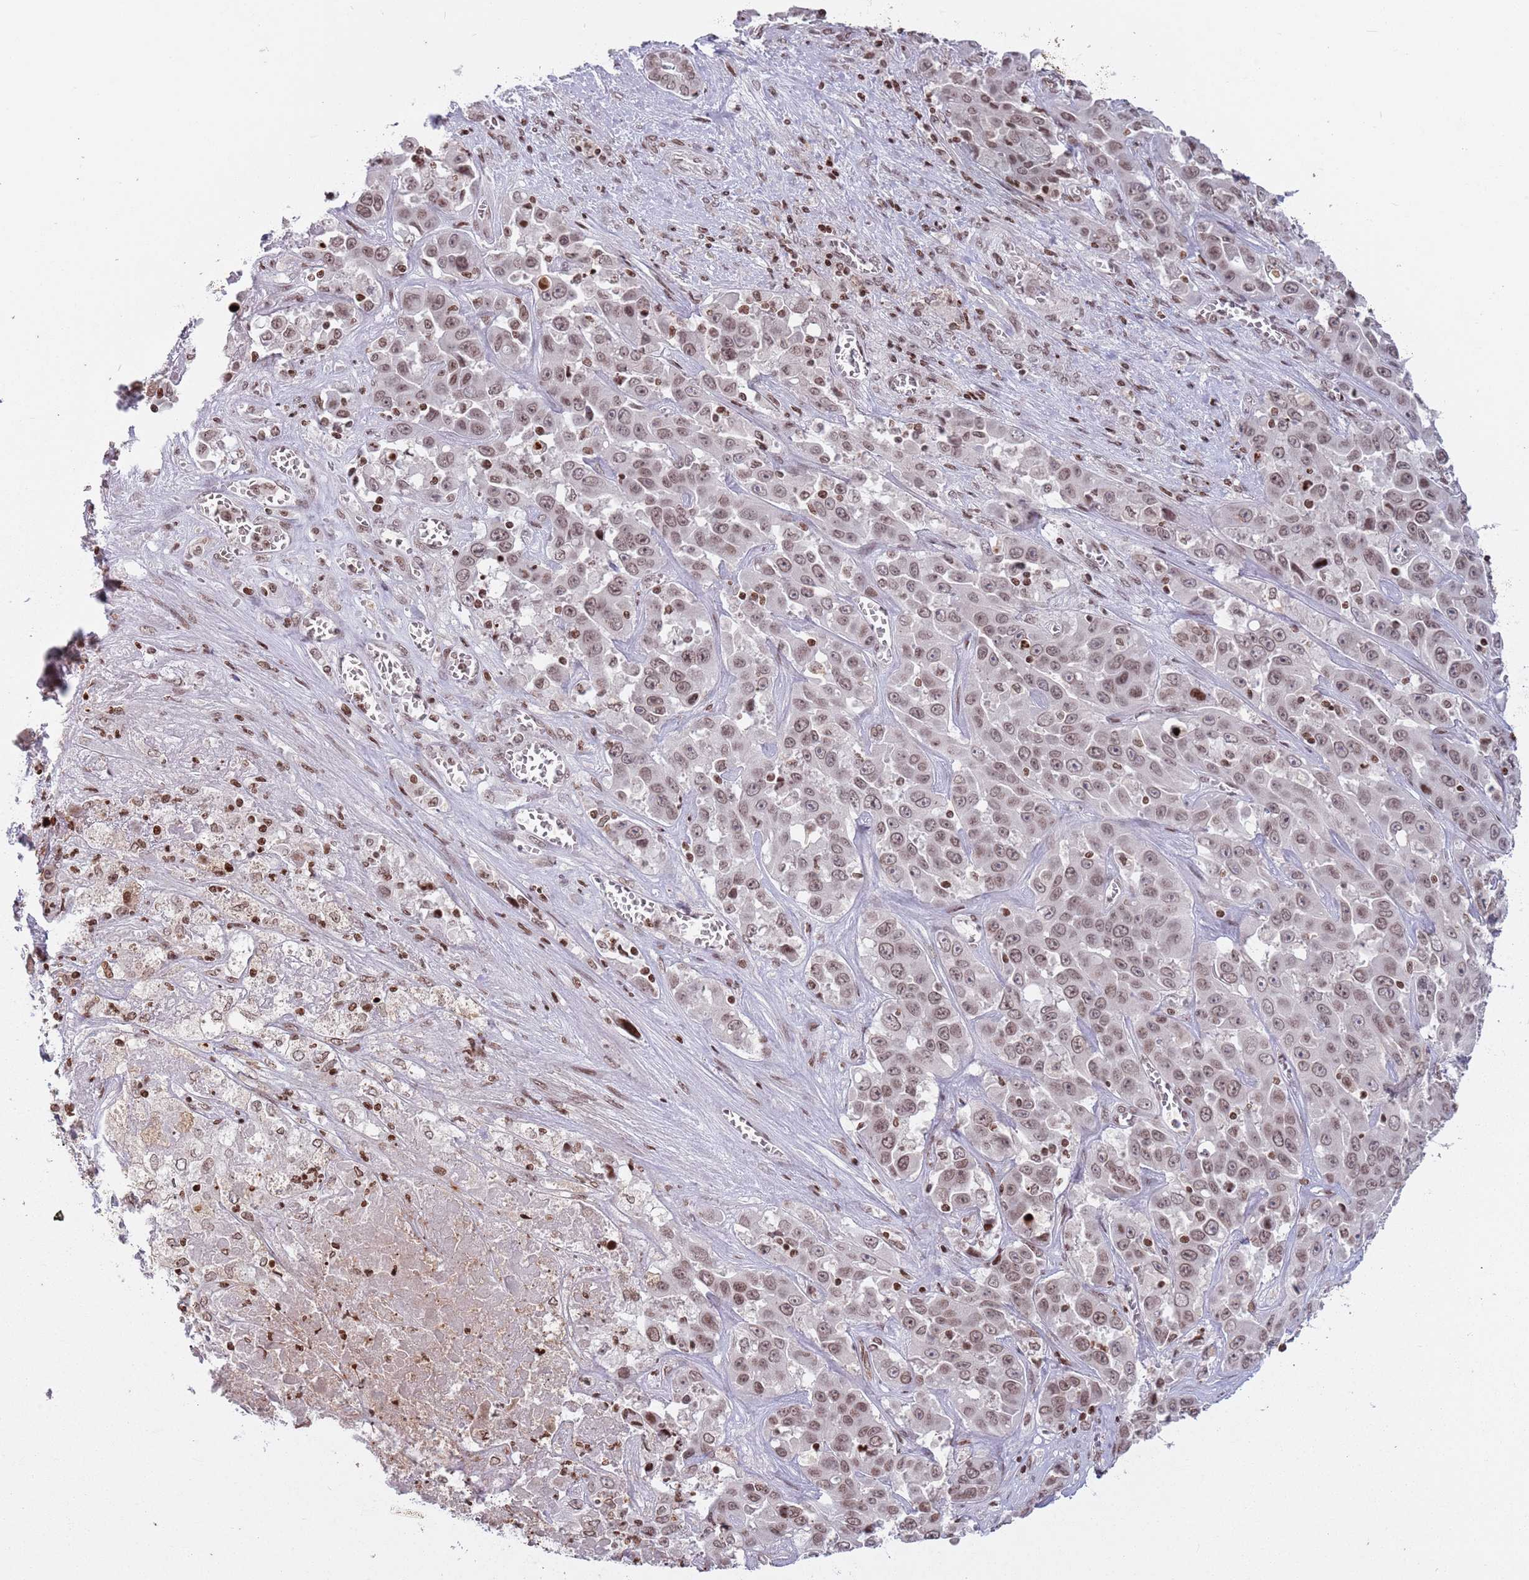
{"staining": {"intensity": "moderate", "quantity": ">75%", "location": "nuclear"}, "tissue": "liver cancer", "cell_type": "Tumor cells", "image_type": "cancer", "snomed": [{"axis": "morphology", "description": "Cholangiocarcinoma"}, {"axis": "topography", "description": "Liver"}], "caption": "Liver cancer was stained to show a protein in brown. There is medium levels of moderate nuclear positivity in approximately >75% of tumor cells.", "gene": "SH3RF3", "patient": {"sex": "female", "age": 52}}